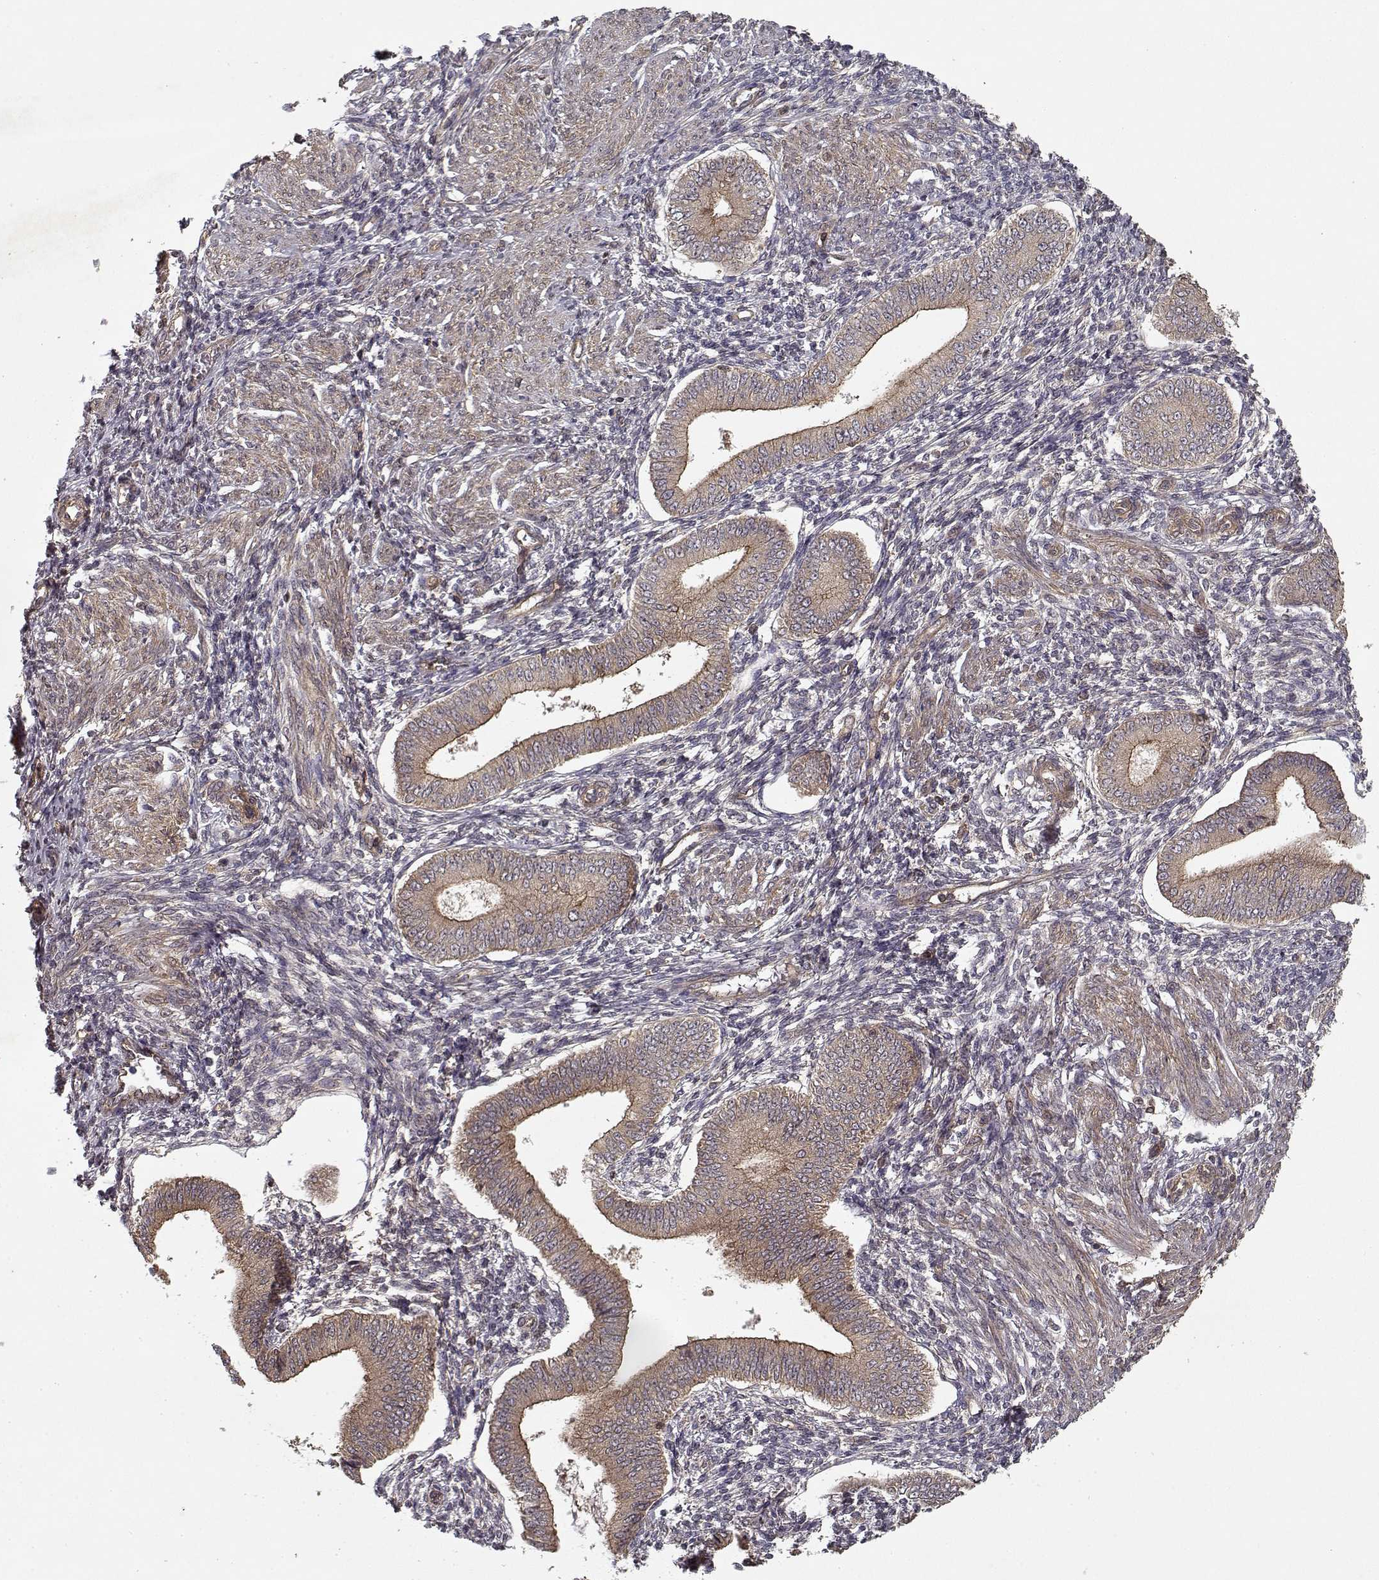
{"staining": {"intensity": "weak", "quantity": "<25%", "location": "cytoplasmic/membranous"}, "tissue": "endometrium", "cell_type": "Cells in endometrial stroma", "image_type": "normal", "snomed": [{"axis": "morphology", "description": "Normal tissue, NOS"}, {"axis": "topography", "description": "Endometrium"}], "caption": "The image shows no significant staining in cells in endometrial stroma of endometrium. (Immunohistochemistry (ihc), brightfield microscopy, high magnification).", "gene": "PPP1R12A", "patient": {"sex": "female", "age": 42}}